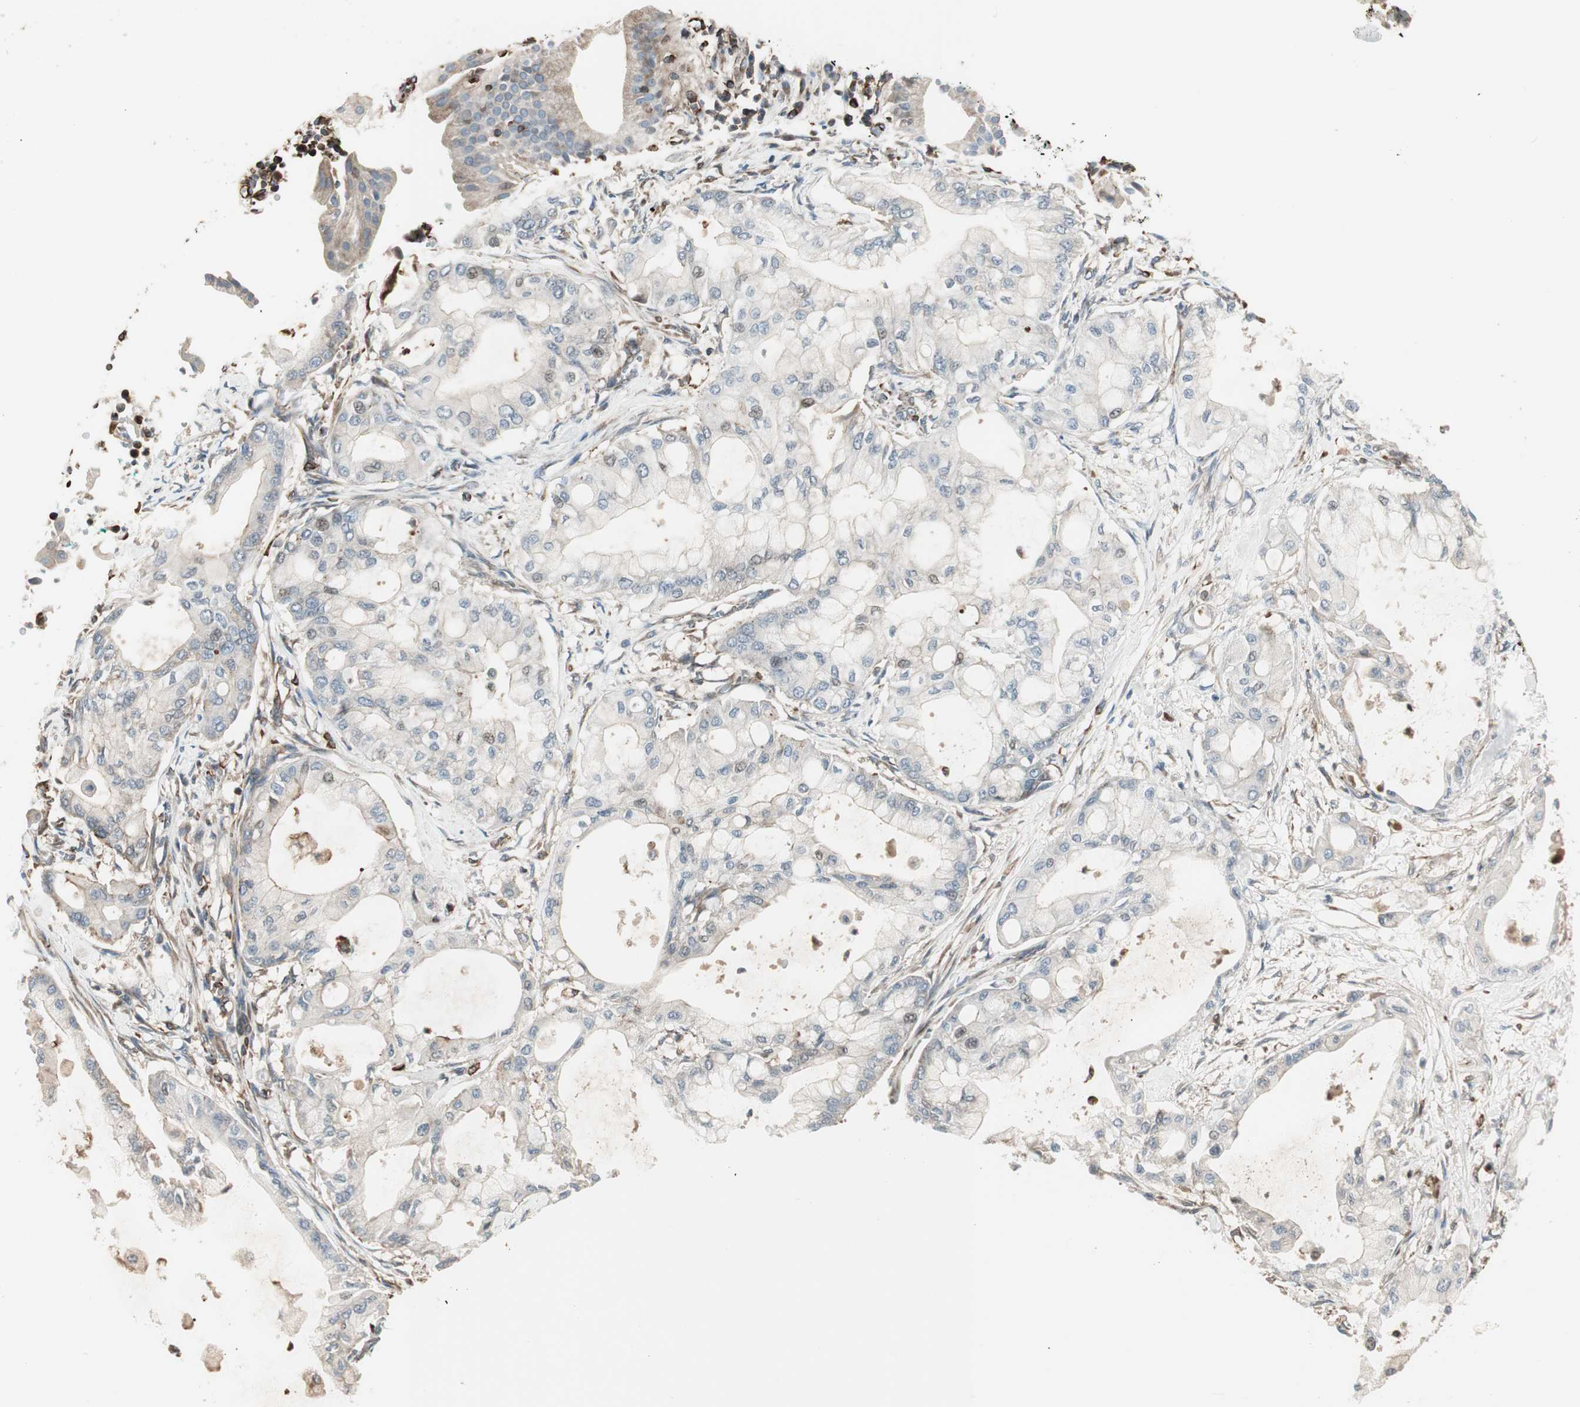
{"staining": {"intensity": "weak", "quantity": ">75%", "location": "cytoplasmic/membranous"}, "tissue": "pancreatic cancer", "cell_type": "Tumor cells", "image_type": "cancer", "snomed": [{"axis": "morphology", "description": "Adenocarcinoma, NOS"}, {"axis": "morphology", "description": "Adenocarcinoma, metastatic, NOS"}, {"axis": "topography", "description": "Lymph node"}, {"axis": "topography", "description": "Pancreas"}, {"axis": "topography", "description": "Duodenum"}], "caption": "Protein analysis of adenocarcinoma (pancreatic) tissue exhibits weak cytoplasmic/membranous staining in about >75% of tumor cells. (Brightfield microscopy of DAB IHC at high magnification).", "gene": "MAD2L2", "patient": {"sex": "female", "age": 64}}